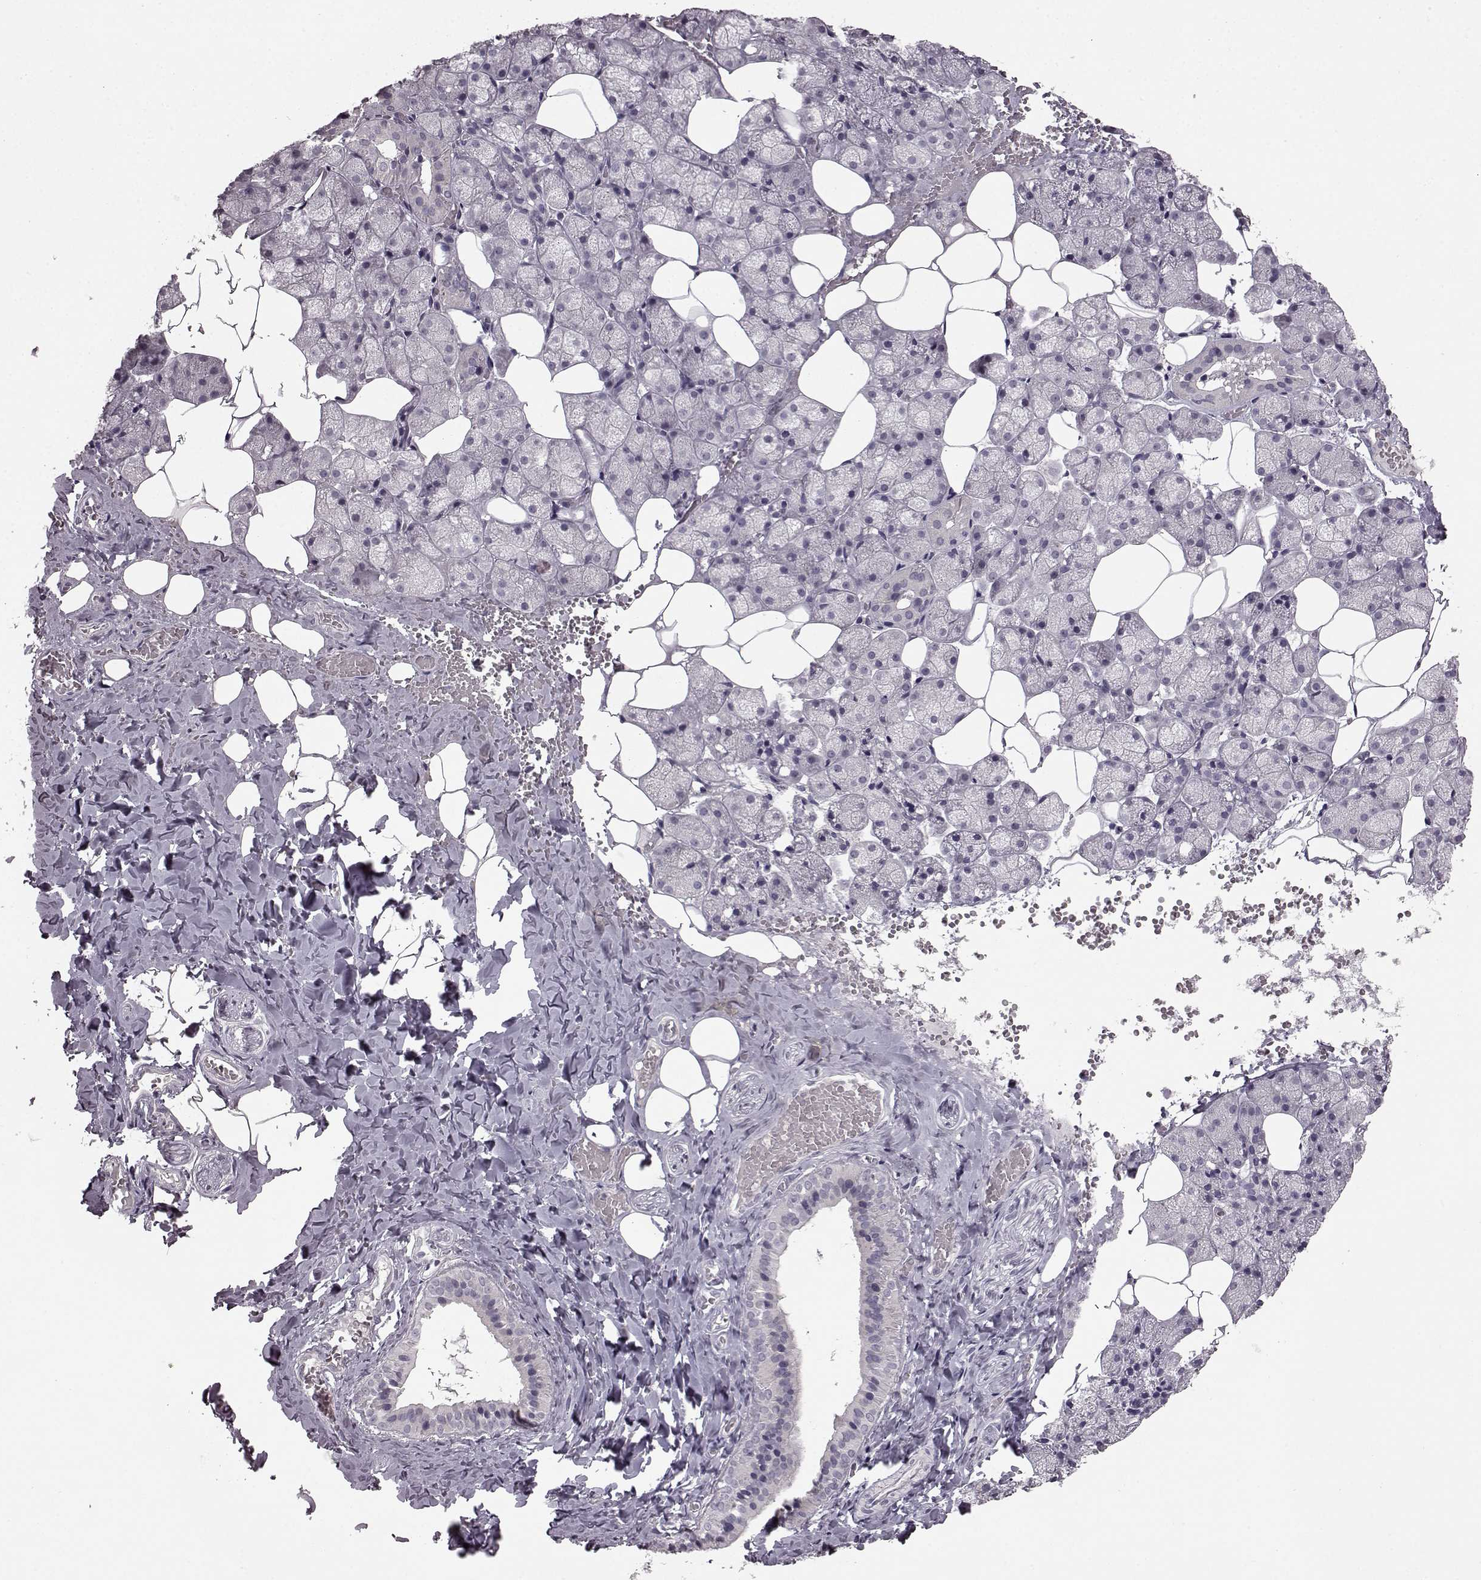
{"staining": {"intensity": "negative", "quantity": "none", "location": "none"}, "tissue": "salivary gland", "cell_type": "Glandular cells", "image_type": "normal", "snomed": [{"axis": "morphology", "description": "Normal tissue, NOS"}, {"axis": "topography", "description": "Salivary gland"}], "caption": "IHC histopathology image of benign salivary gland: salivary gland stained with DAB (3,3'-diaminobenzidine) displays no significant protein staining in glandular cells. The staining was performed using DAB to visualize the protein expression in brown, while the nuclei were stained in blue with hematoxylin (Magnification: 20x).", "gene": "LHB", "patient": {"sex": "male", "age": 38}}